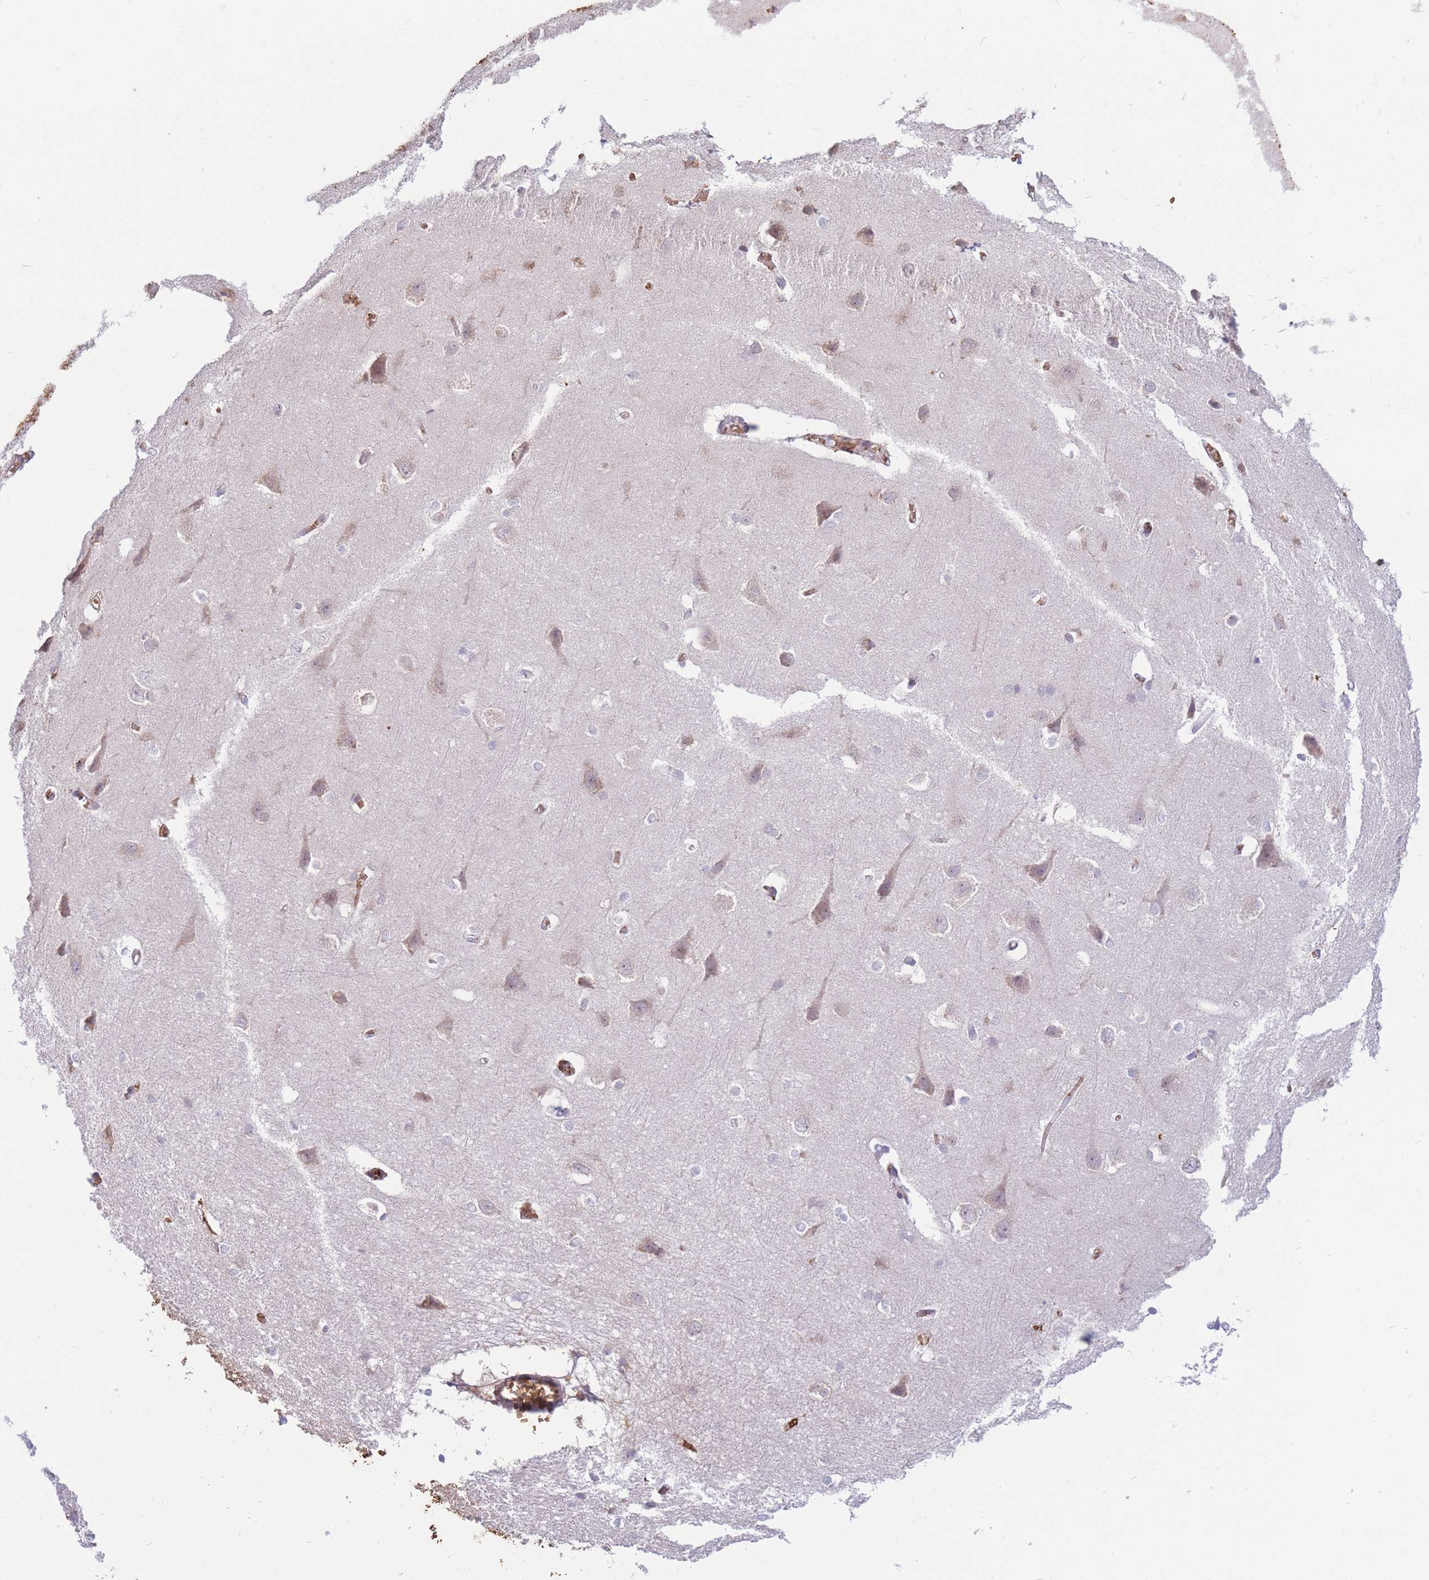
{"staining": {"intensity": "weak", "quantity": ">75%", "location": "cytoplasmic/membranous"}, "tissue": "cerebral cortex", "cell_type": "Endothelial cells", "image_type": "normal", "snomed": [{"axis": "morphology", "description": "Normal tissue, NOS"}, {"axis": "topography", "description": "Cerebral cortex"}], "caption": "Immunohistochemical staining of normal human cerebral cortex demonstrates >75% levels of weak cytoplasmic/membranous protein positivity in approximately >75% of endothelial cells. (Stains: DAB in brown, nuclei in blue, Microscopy: brightfield microscopy at high magnification).", "gene": "ATP10D", "patient": {"sex": "male", "age": 37}}